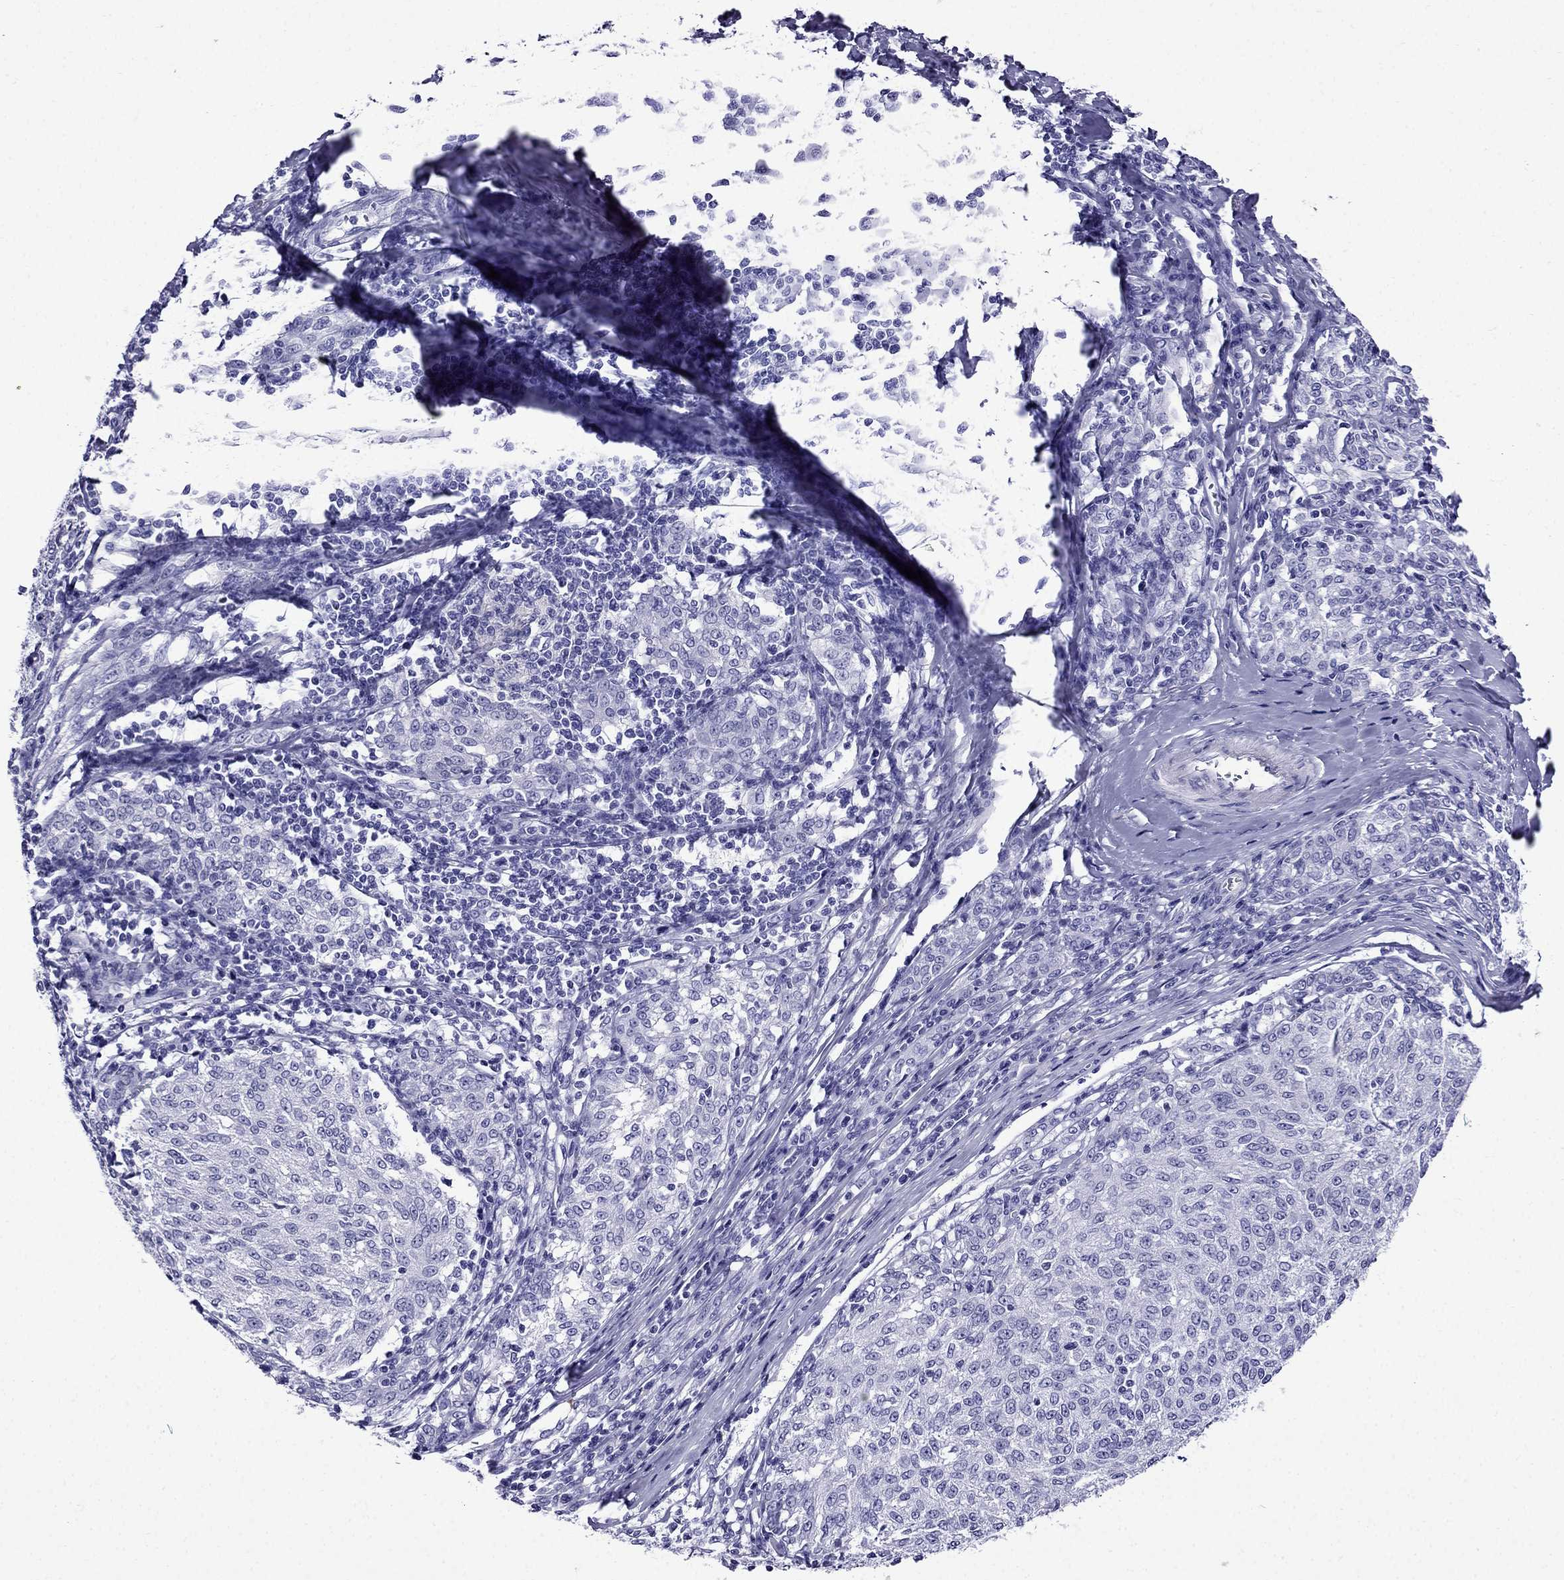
{"staining": {"intensity": "negative", "quantity": "none", "location": "none"}, "tissue": "melanoma", "cell_type": "Tumor cells", "image_type": "cancer", "snomed": [{"axis": "morphology", "description": "Malignant melanoma, NOS"}, {"axis": "topography", "description": "Skin"}], "caption": "Immunohistochemical staining of human malignant melanoma shows no significant positivity in tumor cells.", "gene": "ERC2", "patient": {"sex": "female", "age": 72}}